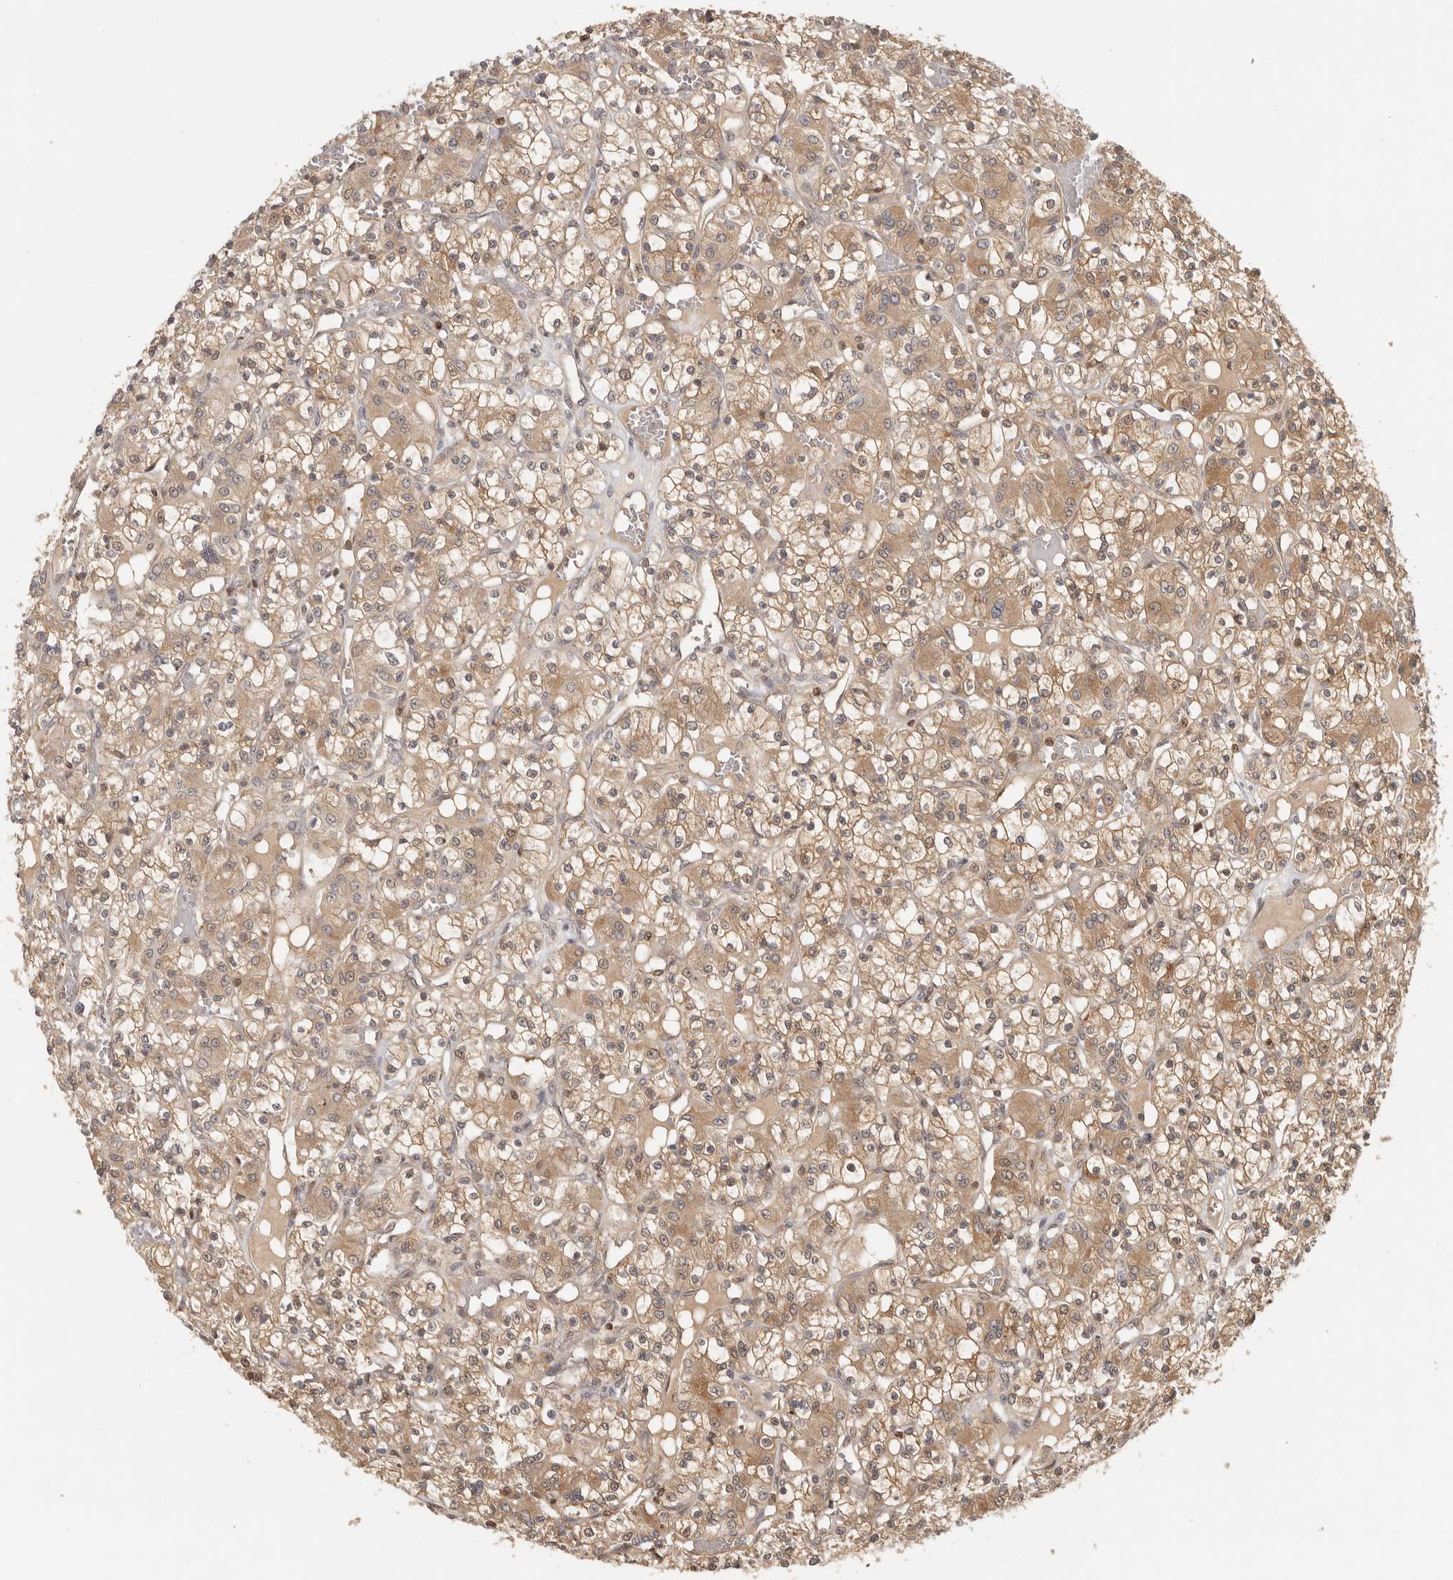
{"staining": {"intensity": "moderate", "quantity": "25%-75%", "location": "cytoplasmic/membranous"}, "tissue": "renal cancer", "cell_type": "Tumor cells", "image_type": "cancer", "snomed": [{"axis": "morphology", "description": "Adenocarcinoma, NOS"}, {"axis": "topography", "description": "Kidney"}], "caption": "Renal adenocarcinoma stained with IHC reveals moderate cytoplasmic/membranous positivity in approximately 25%-75% of tumor cells.", "gene": "PSMA5", "patient": {"sex": "female", "age": 59}}